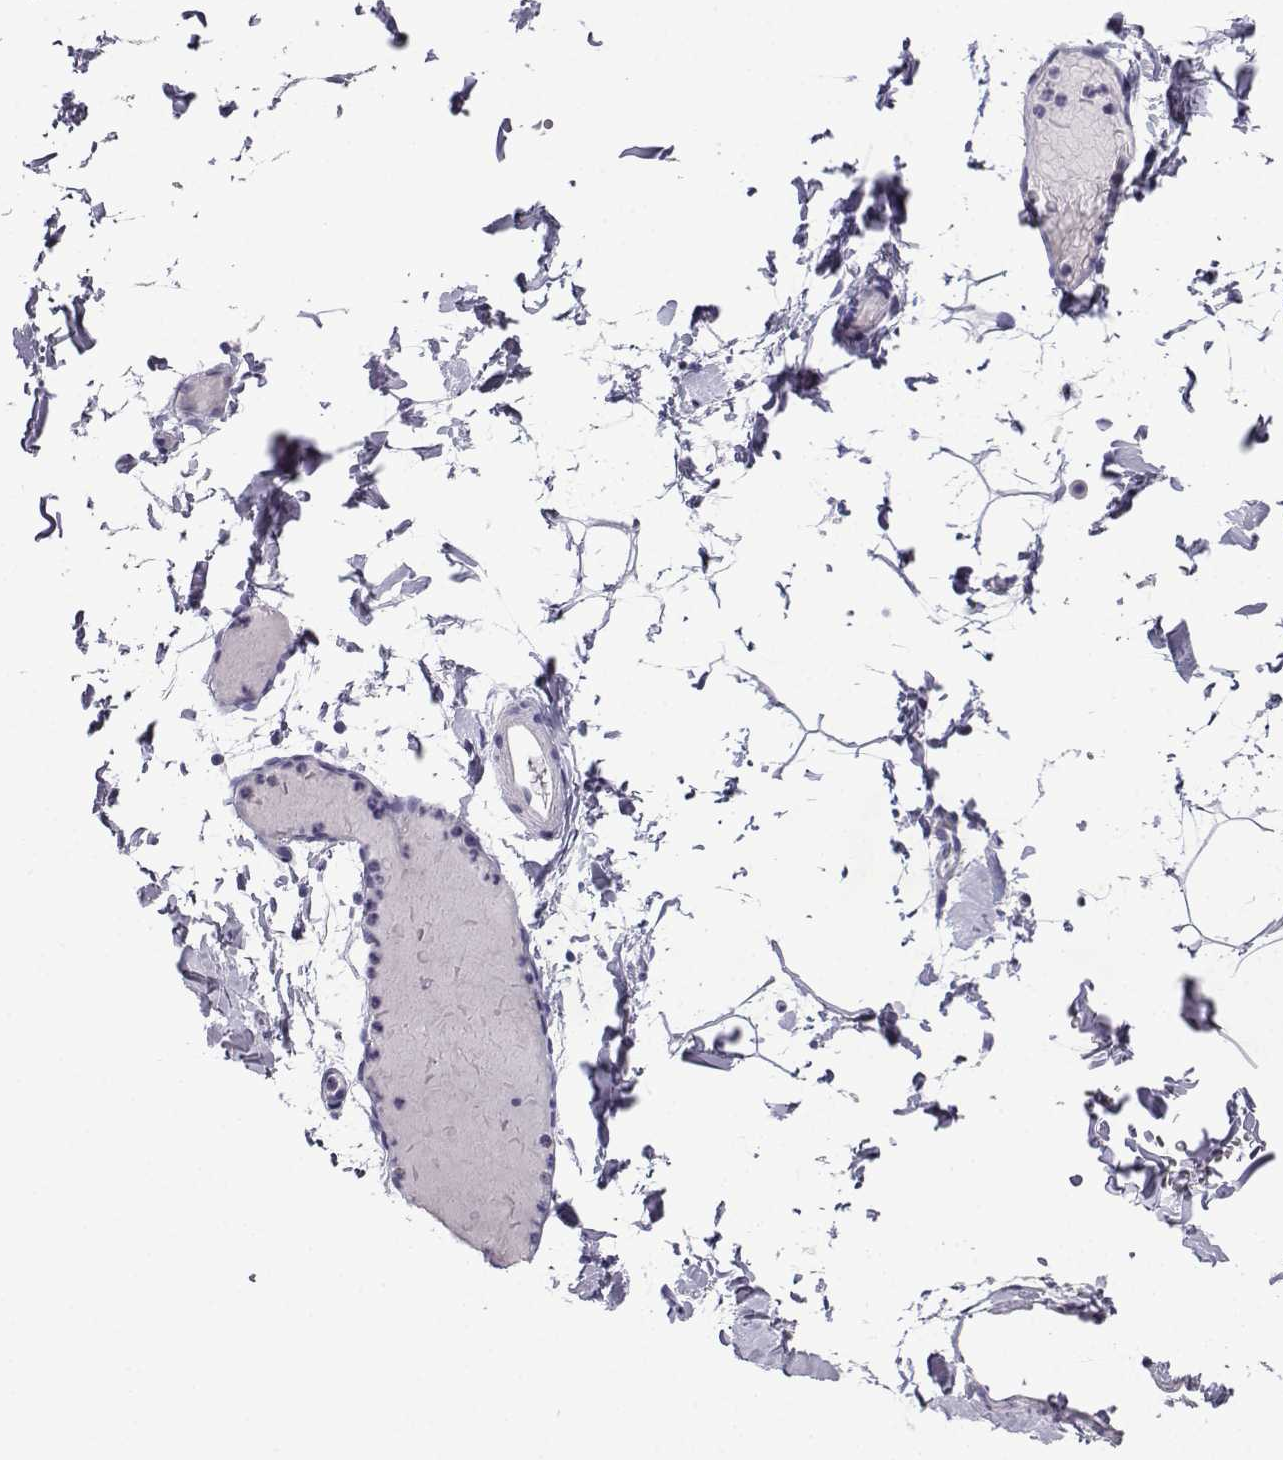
{"staining": {"intensity": "negative", "quantity": "none", "location": "none"}, "tissue": "adipose tissue", "cell_type": "Adipocytes", "image_type": "normal", "snomed": [{"axis": "morphology", "description": "Normal tissue, NOS"}, {"axis": "topography", "description": "Gallbladder"}, {"axis": "topography", "description": "Peripheral nerve tissue"}], "caption": "Human adipose tissue stained for a protein using IHC demonstrates no staining in adipocytes.", "gene": "ACRBP", "patient": {"sex": "female", "age": 45}}